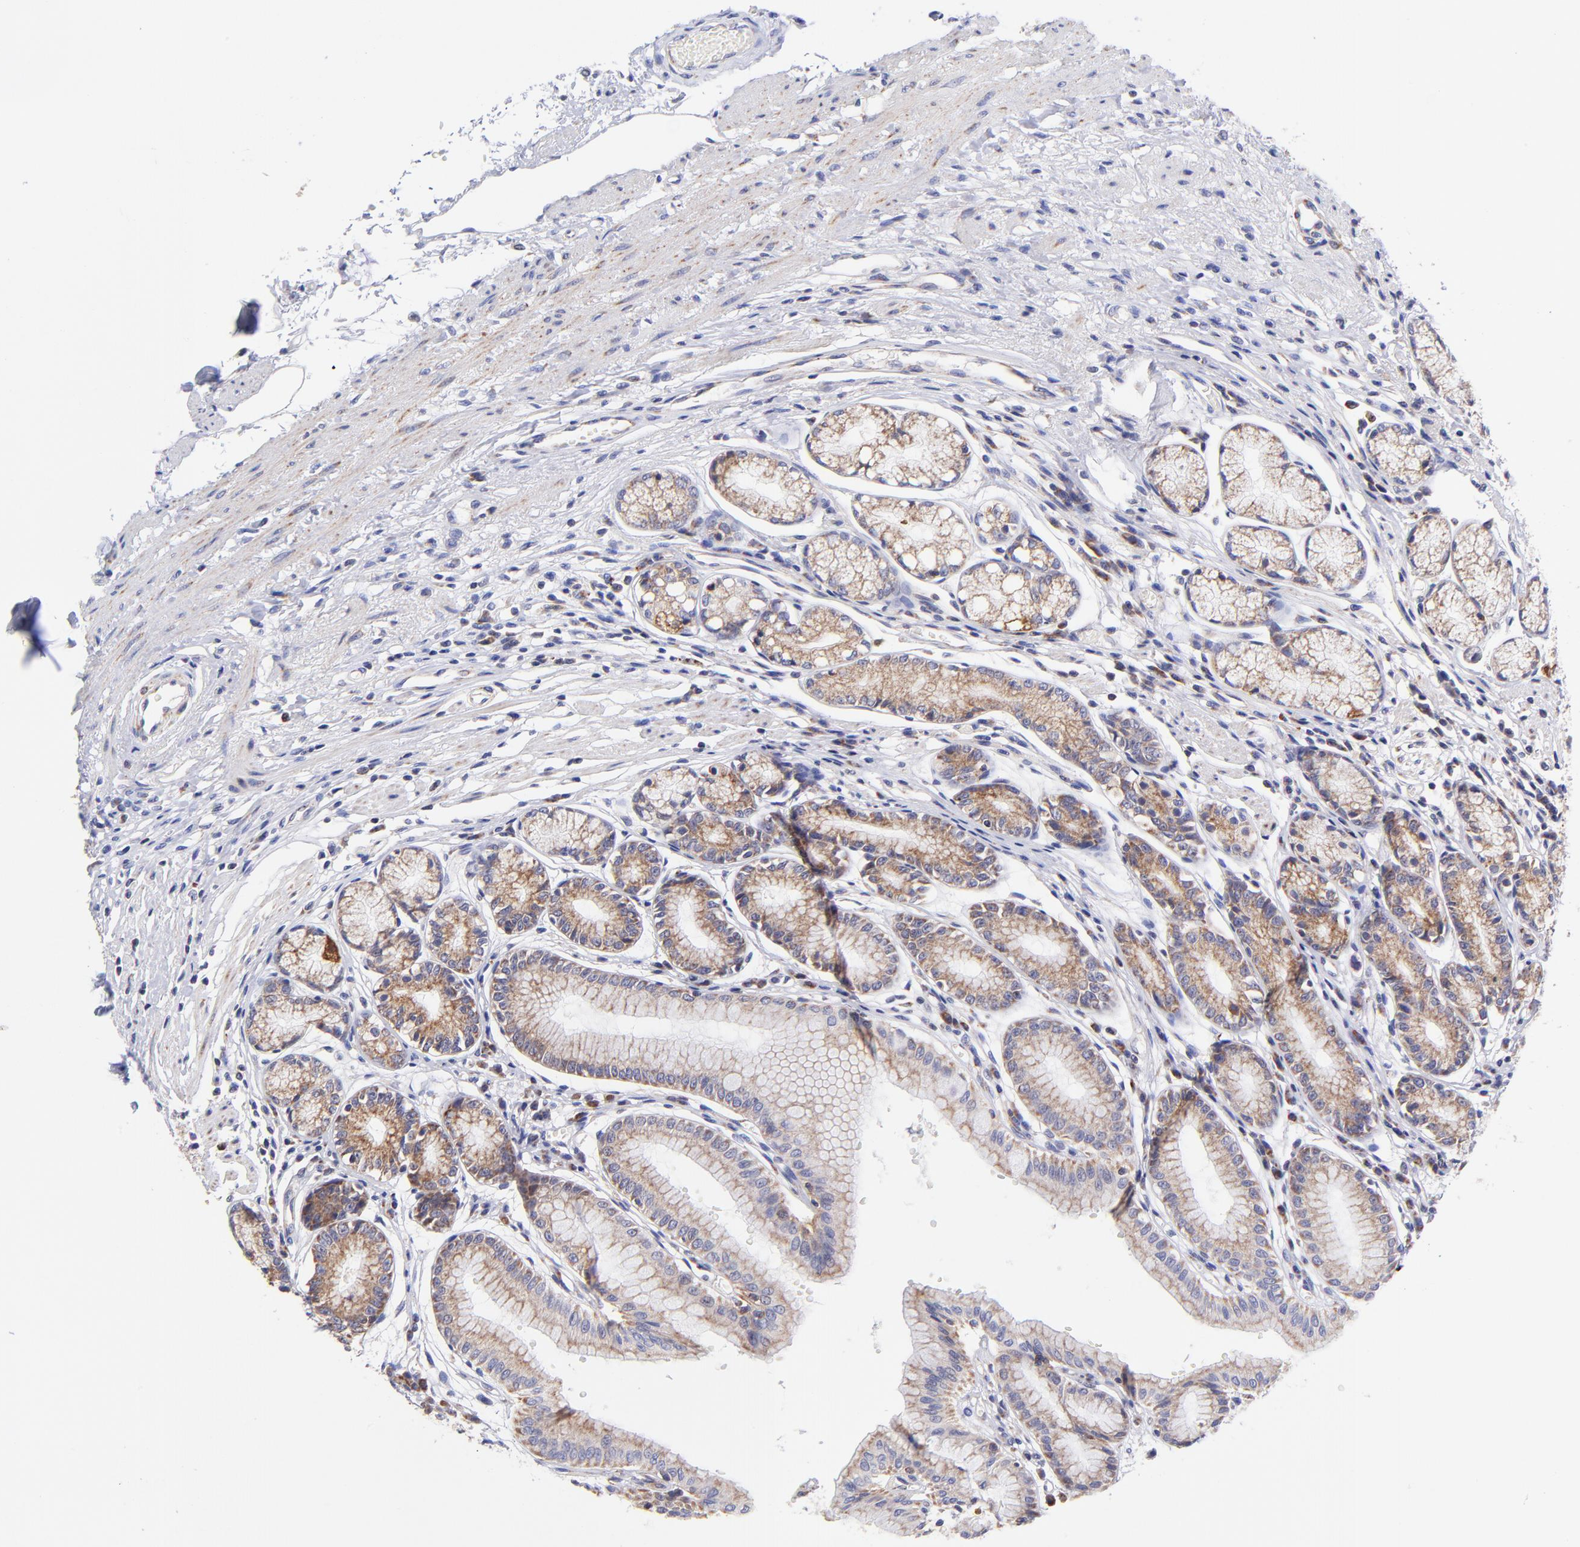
{"staining": {"intensity": "moderate", "quantity": ">75%", "location": "cytoplasmic/membranous"}, "tissue": "stomach", "cell_type": "Glandular cells", "image_type": "normal", "snomed": [{"axis": "morphology", "description": "Normal tissue, NOS"}, {"axis": "morphology", "description": "Inflammation, NOS"}, {"axis": "topography", "description": "Stomach, lower"}], "caption": "An image of human stomach stained for a protein reveals moderate cytoplasmic/membranous brown staining in glandular cells. The staining was performed using DAB (3,3'-diaminobenzidine) to visualize the protein expression in brown, while the nuclei were stained in blue with hematoxylin (Magnification: 20x).", "gene": "NDUFB7", "patient": {"sex": "male", "age": 59}}